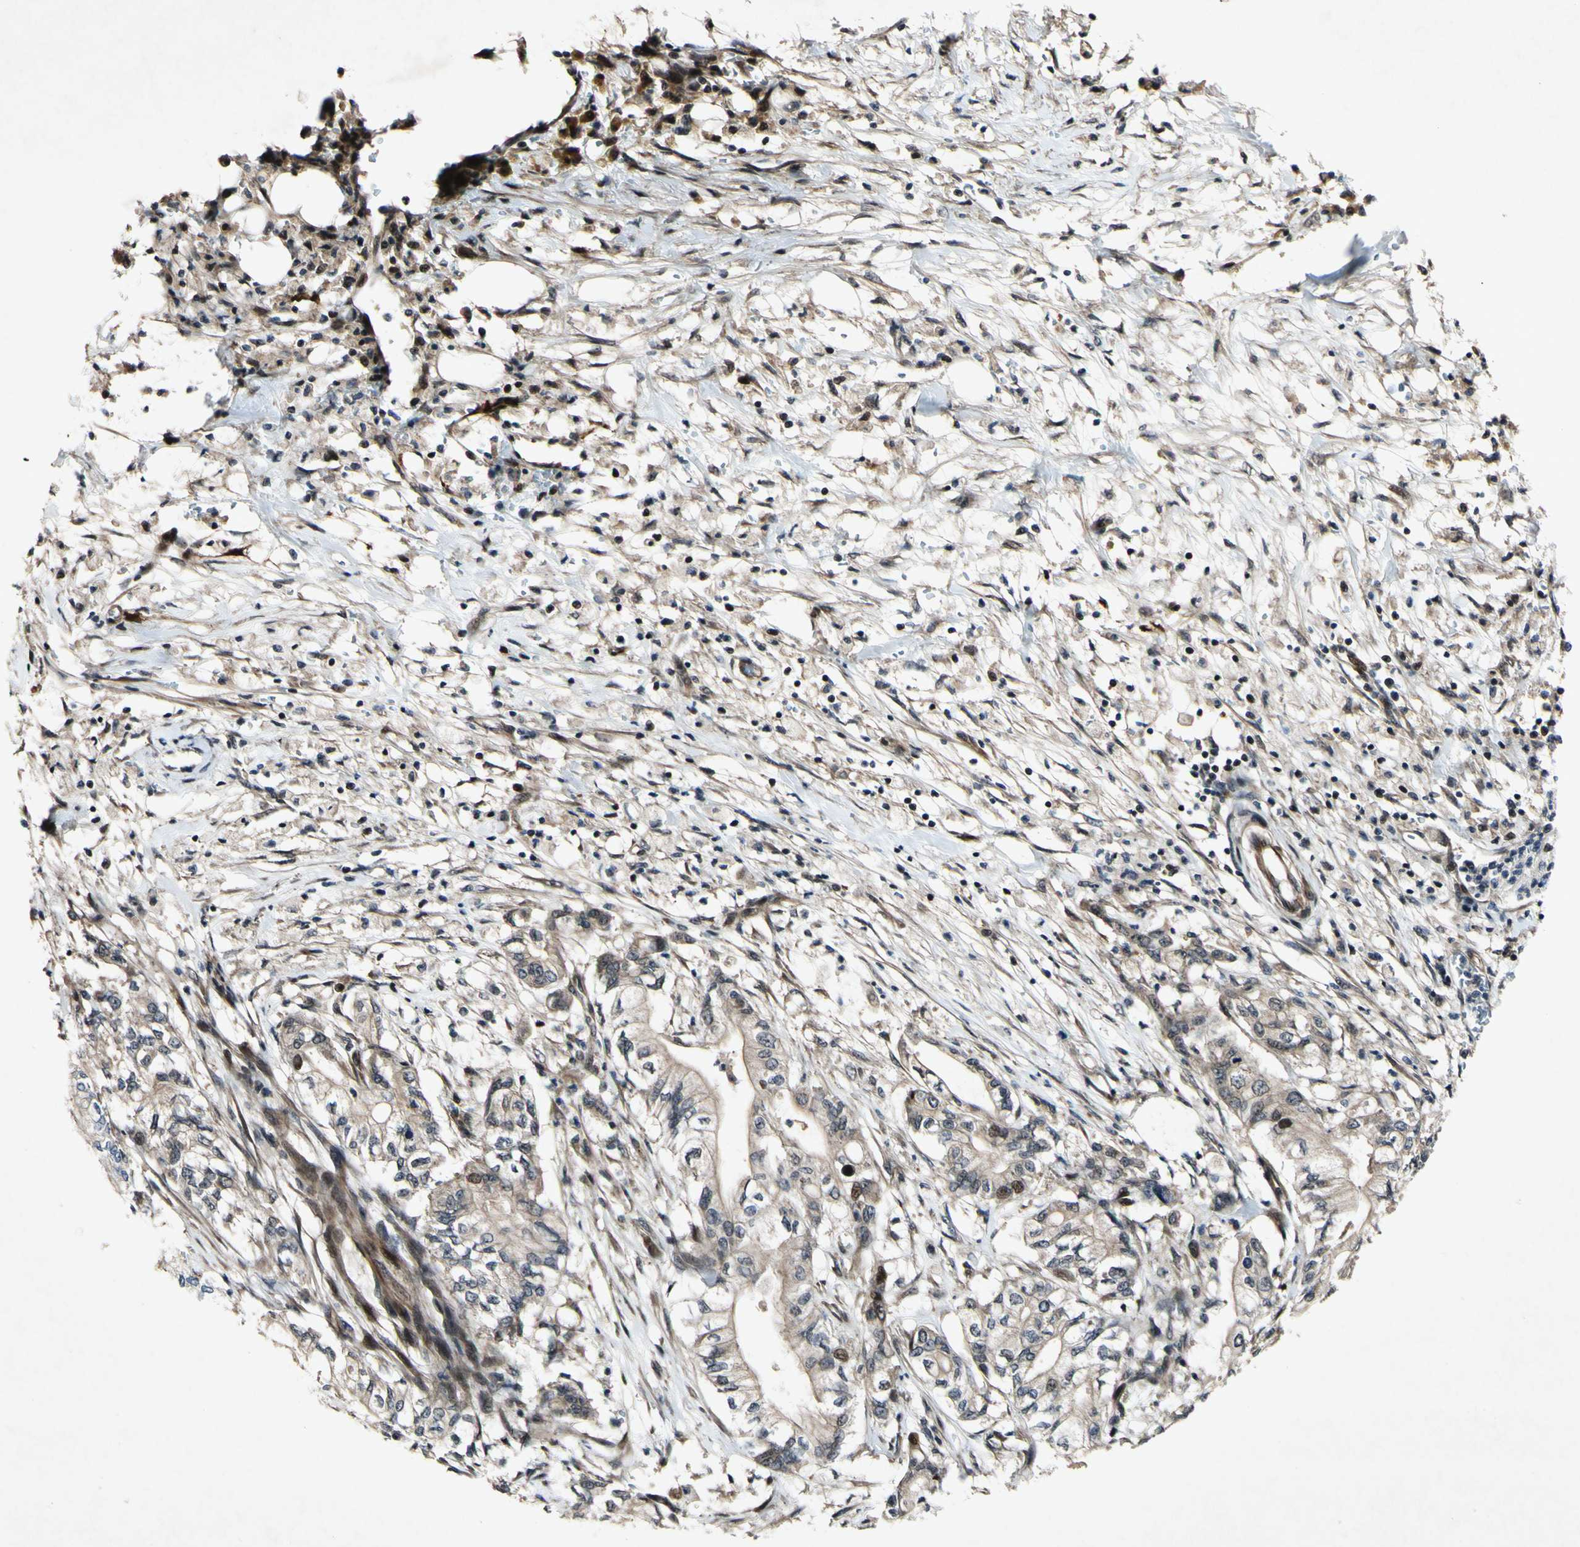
{"staining": {"intensity": "weak", "quantity": ">75%", "location": "cytoplasmic/membranous"}, "tissue": "pancreatic cancer", "cell_type": "Tumor cells", "image_type": "cancer", "snomed": [{"axis": "morphology", "description": "Adenocarcinoma, NOS"}, {"axis": "topography", "description": "Pancreas"}], "caption": "There is low levels of weak cytoplasmic/membranous positivity in tumor cells of adenocarcinoma (pancreatic), as demonstrated by immunohistochemical staining (brown color).", "gene": "CSNK1E", "patient": {"sex": "male", "age": 70}}